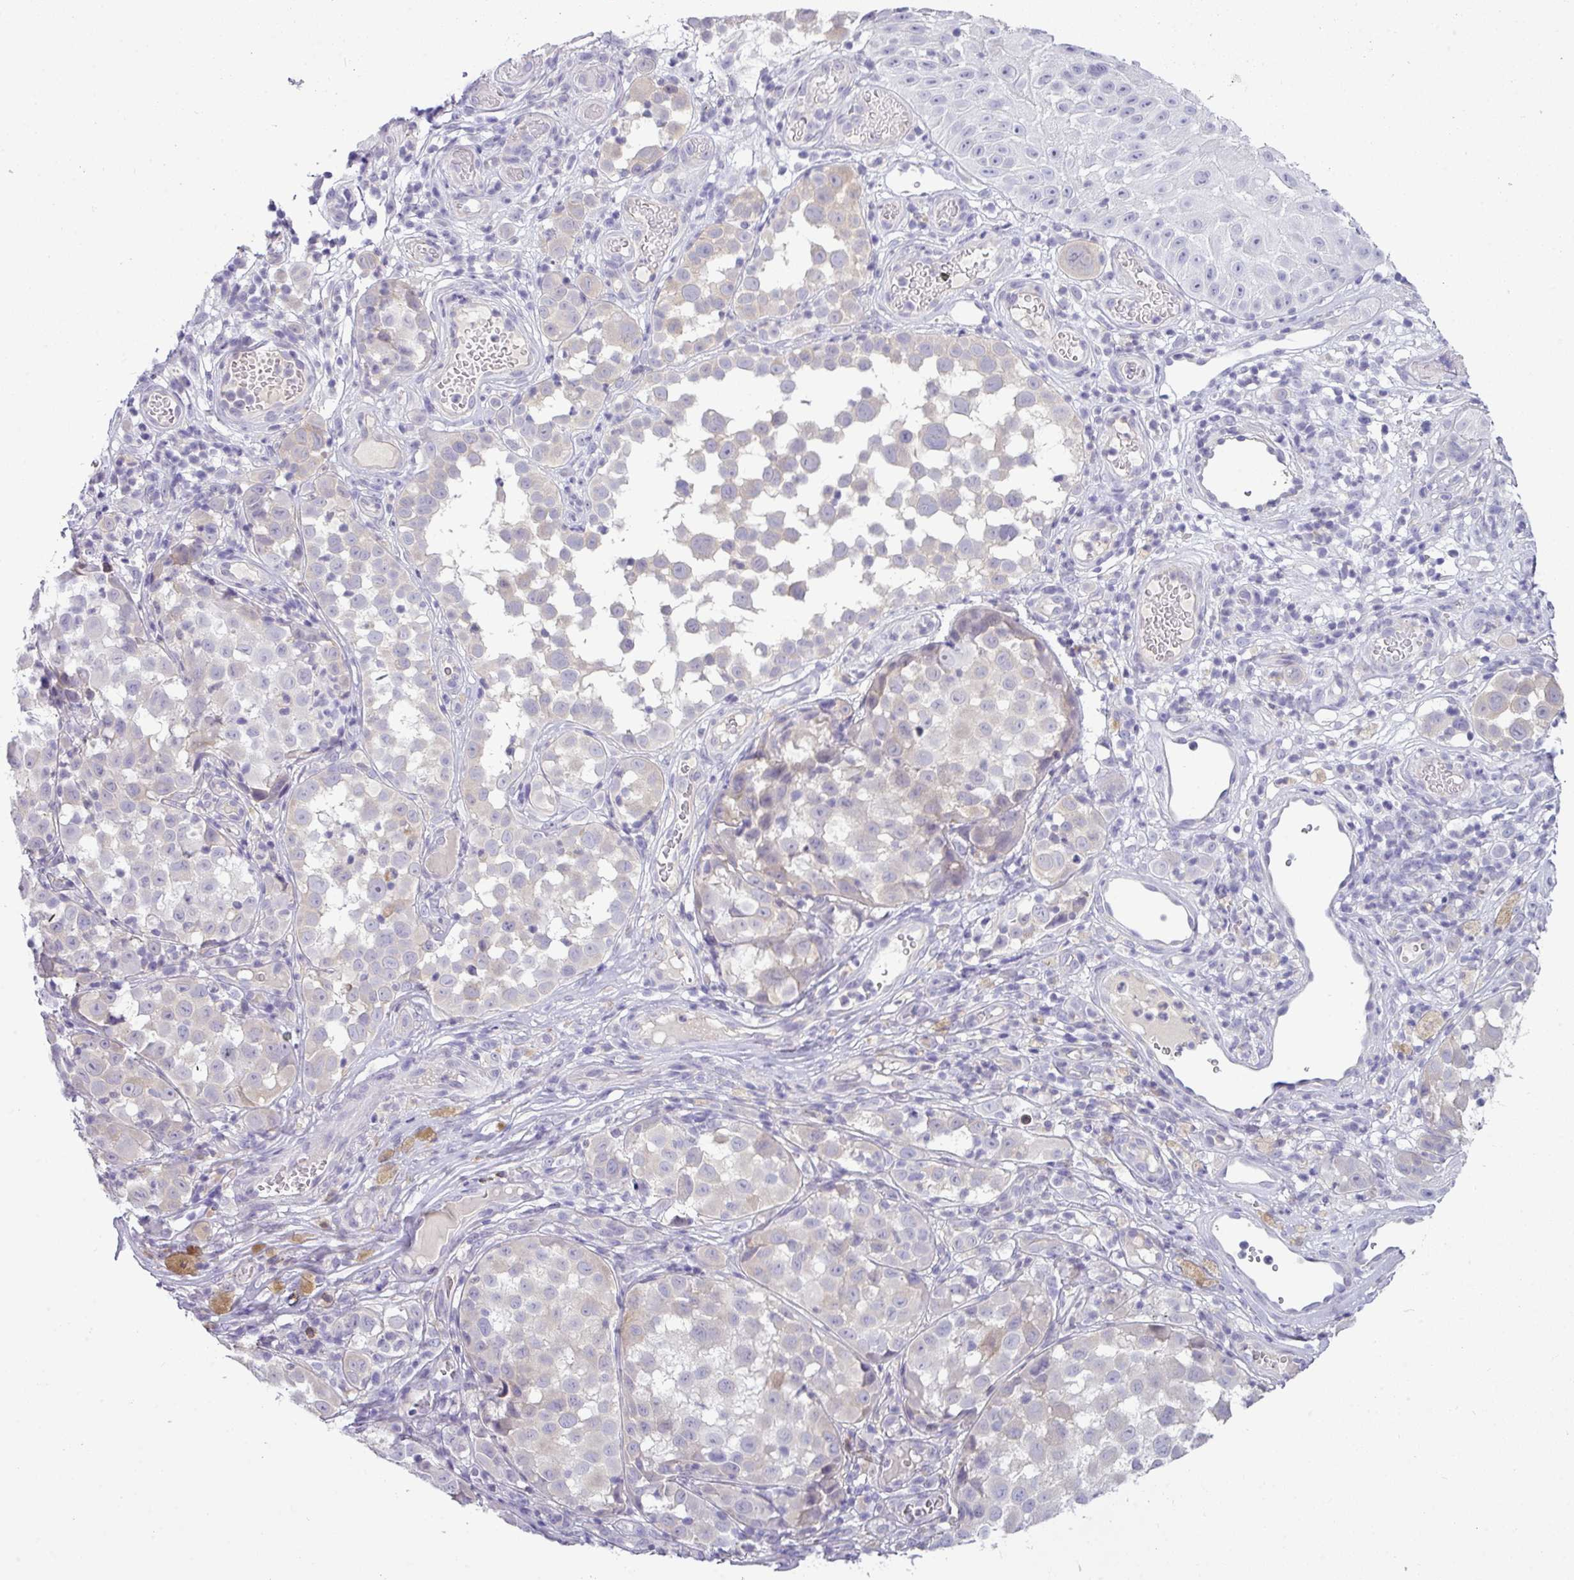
{"staining": {"intensity": "negative", "quantity": "none", "location": "none"}, "tissue": "melanoma", "cell_type": "Tumor cells", "image_type": "cancer", "snomed": [{"axis": "morphology", "description": "Malignant melanoma, NOS"}, {"axis": "topography", "description": "Skin"}], "caption": "A high-resolution histopathology image shows immunohistochemistry staining of malignant melanoma, which displays no significant expression in tumor cells.", "gene": "ZNF524", "patient": {"sex": "male", "age": 64}}